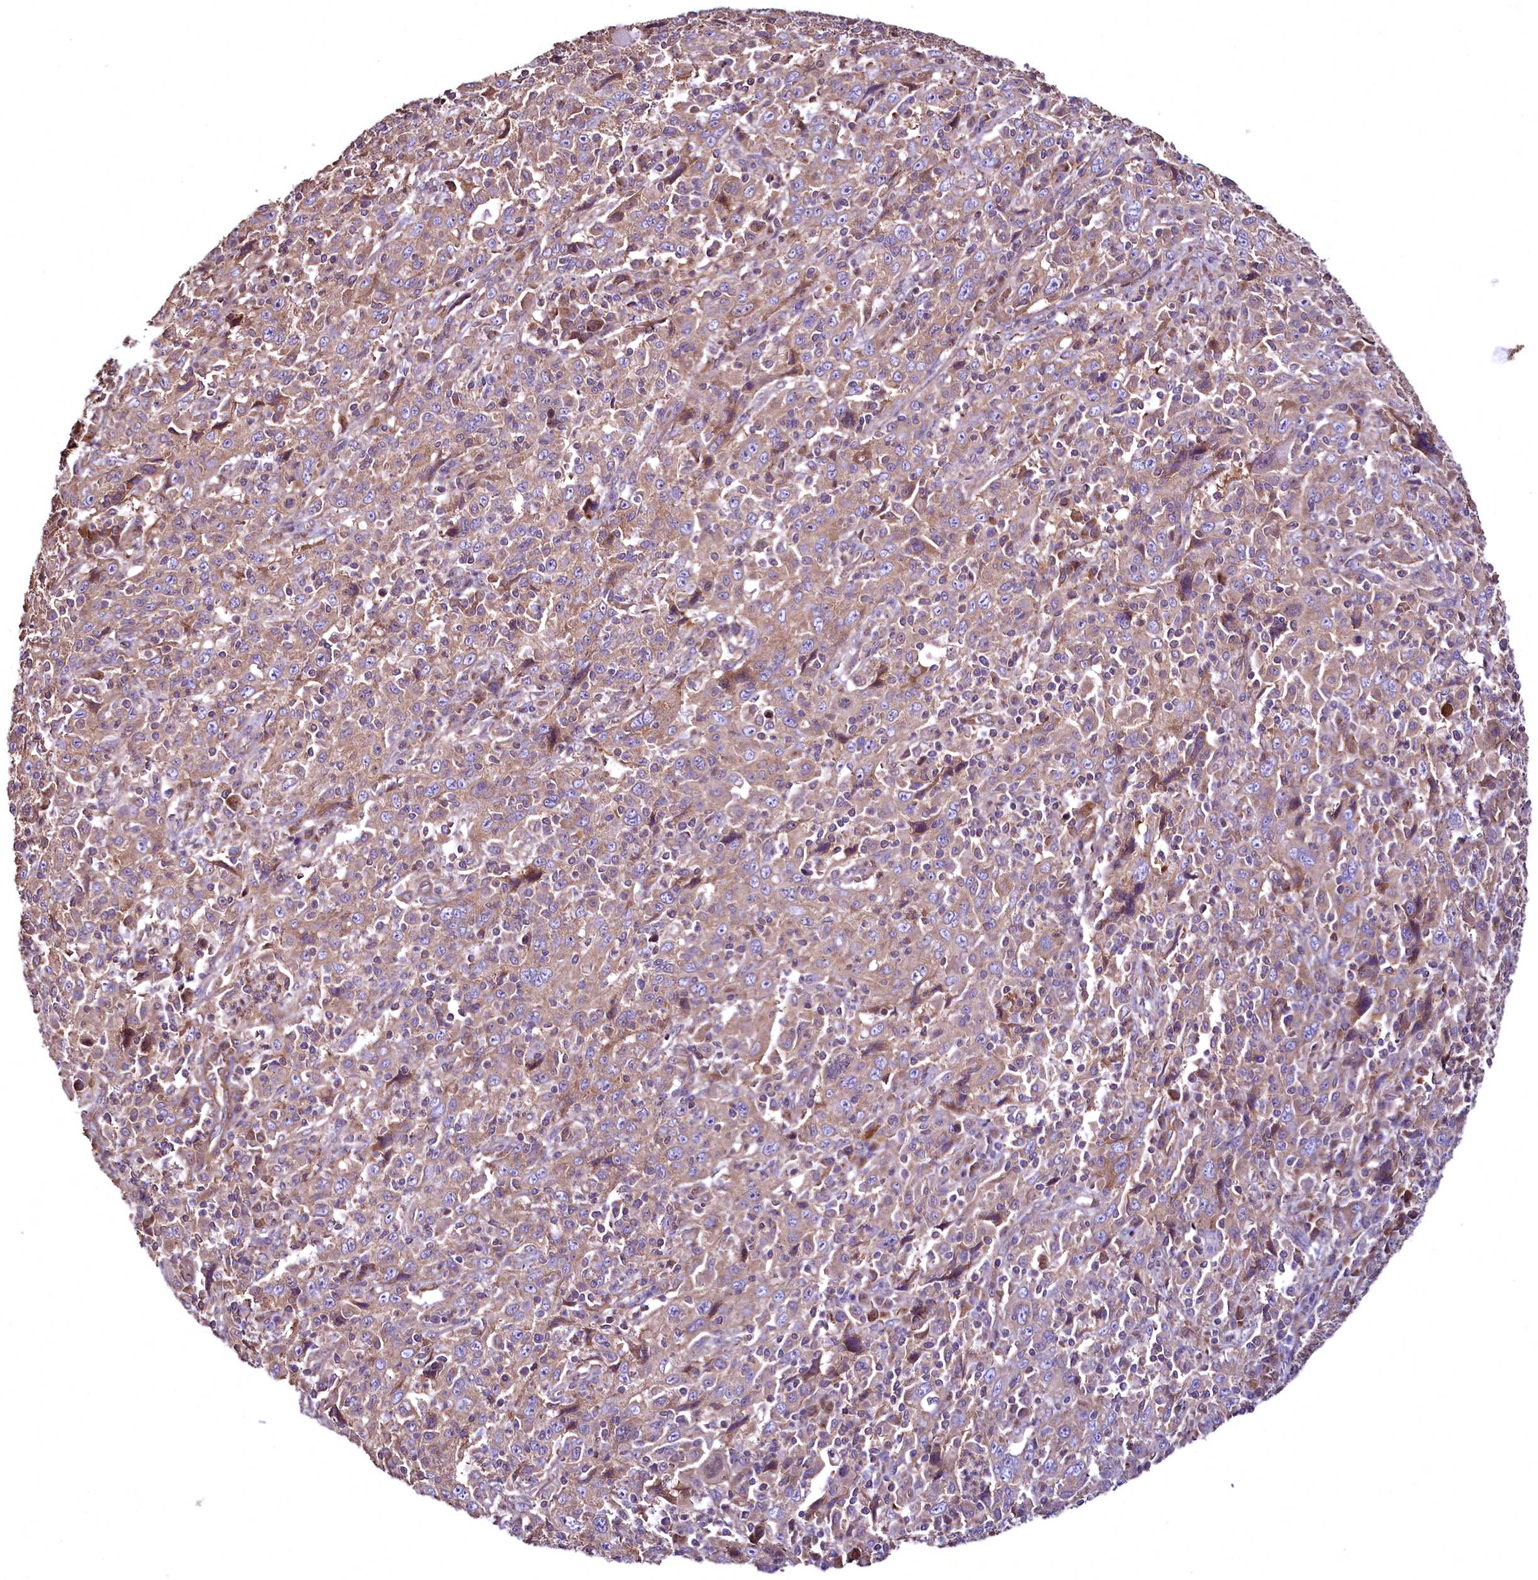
{"staining": {"intensity": "moderate", "quantity": ">75%", "location": "cytoplasmic/membranous"}, "tissue": "cervical cancer", "cell_type": "Tumor cells", "image_type": "cancer", "snomed": [{"axis": "morphology", "description": "Squamous cell carcinoma, NOS"}, {"axis": "topography", "description": "Cervix"}], "caption": "A brown stain shows moderate cytoplasmic/membranous expression of a protein in cervical squamous cell carcinoma tumor cells. Using DAB (3,3'-diaminobenzidine) (brown) and hematoxylin (blue) stains, captured at high magnification using brightfield microscopy.", "gene": "TBCEL", "patient": {"sex": "female", "age": 46}}